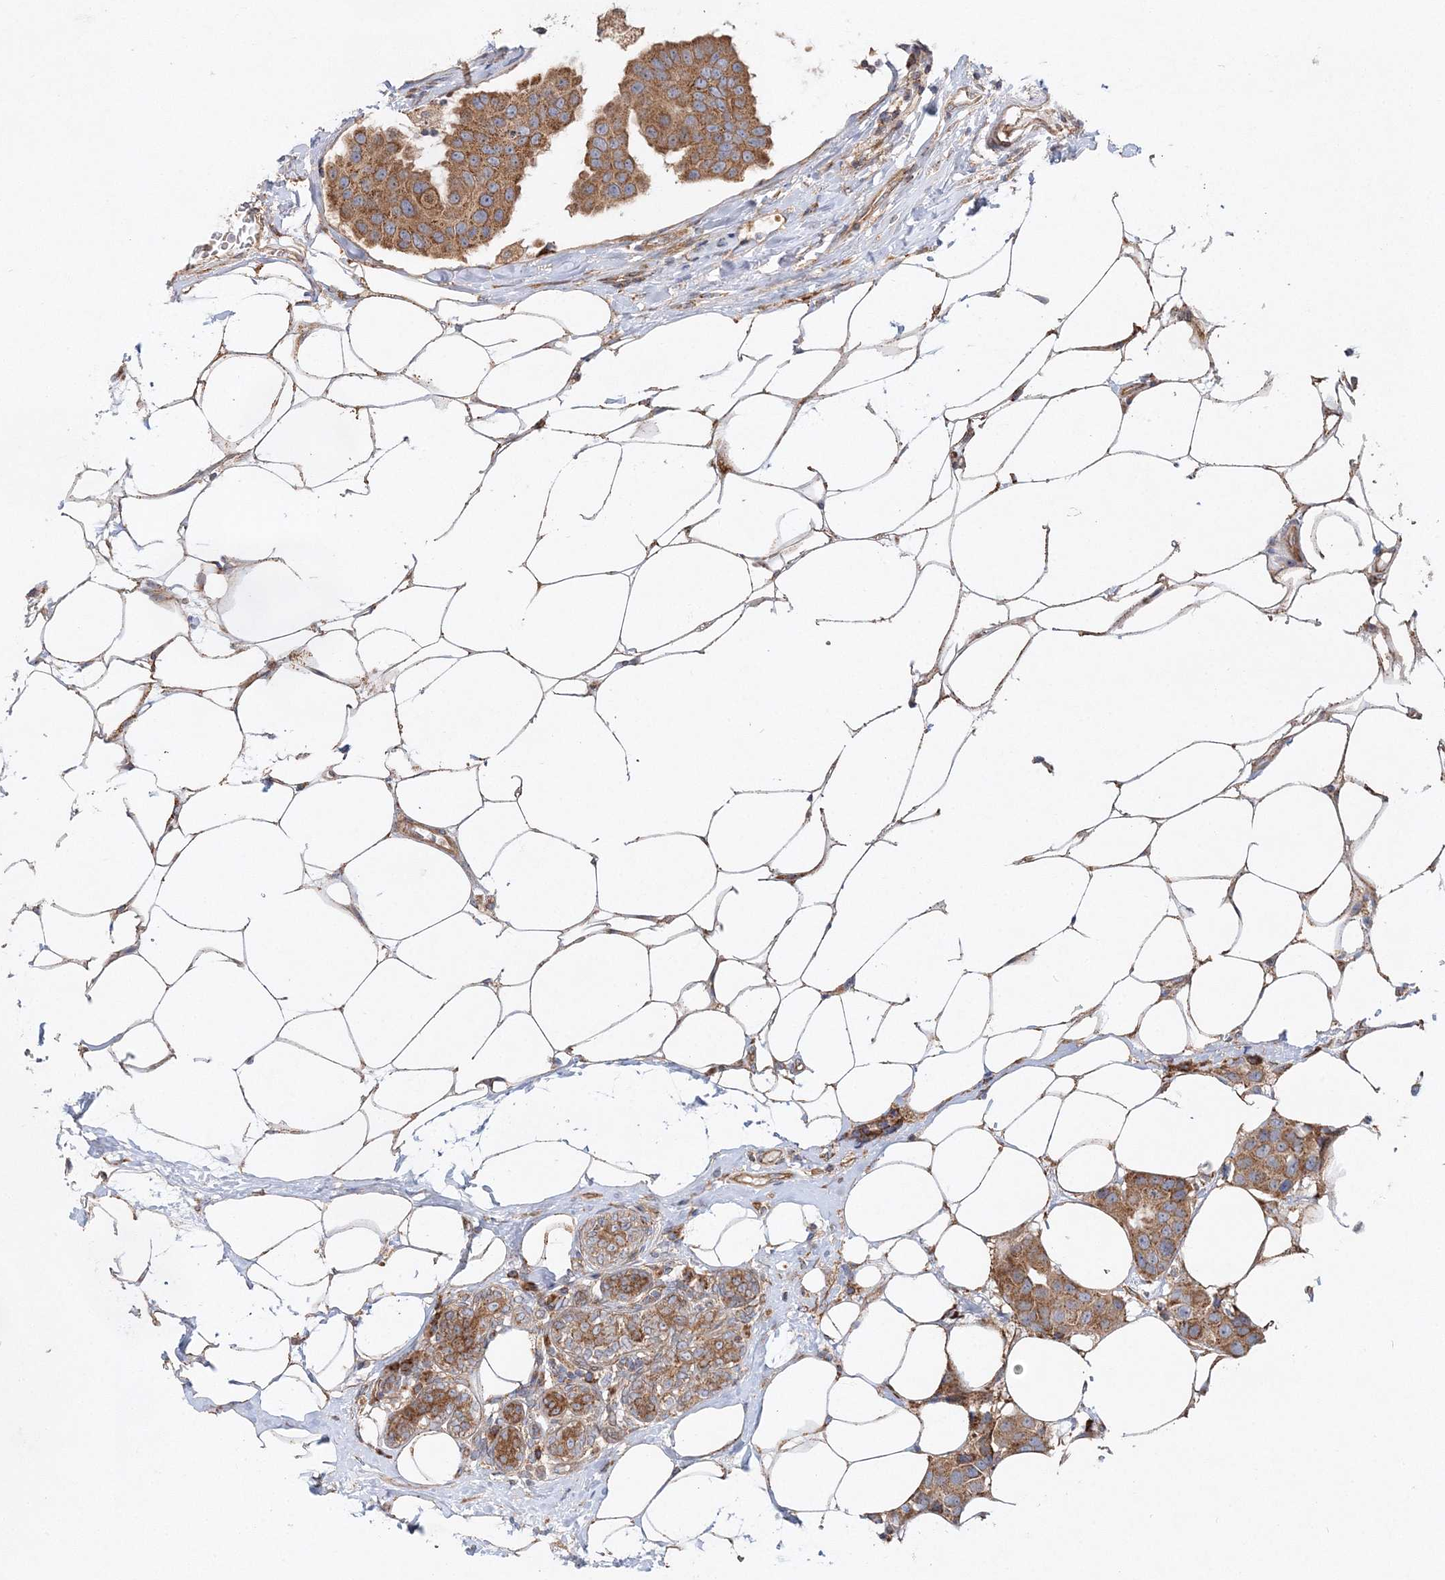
{"staining": {"intensity": "moderate", "quantity": ">75%", "location": "cytoplasmic/membranous"}, "tissue": "breast cancer", "cell_type": "Tumor cells", "image_type": "cancer", "snomed": [{"axis": "morphology", "description": "Normal tissue, NOS"}, {"axis": "morphology", "description": "Duct carcinoma"}, {"axis": "topography", "description": "Breast"}], "caption": "High-magnification brightfield microscopy of breast cancer (infiltrating ductal carcinoma) stained with DAB (brown) and counterstained with hematoxylin (blue). tumor cells exhibit moderate cytoplasmic/membranous expression is appreciated in about>75% of cells.", "gene": "ZFYVE16", "patient": {"sex": "female", "age": 39}}